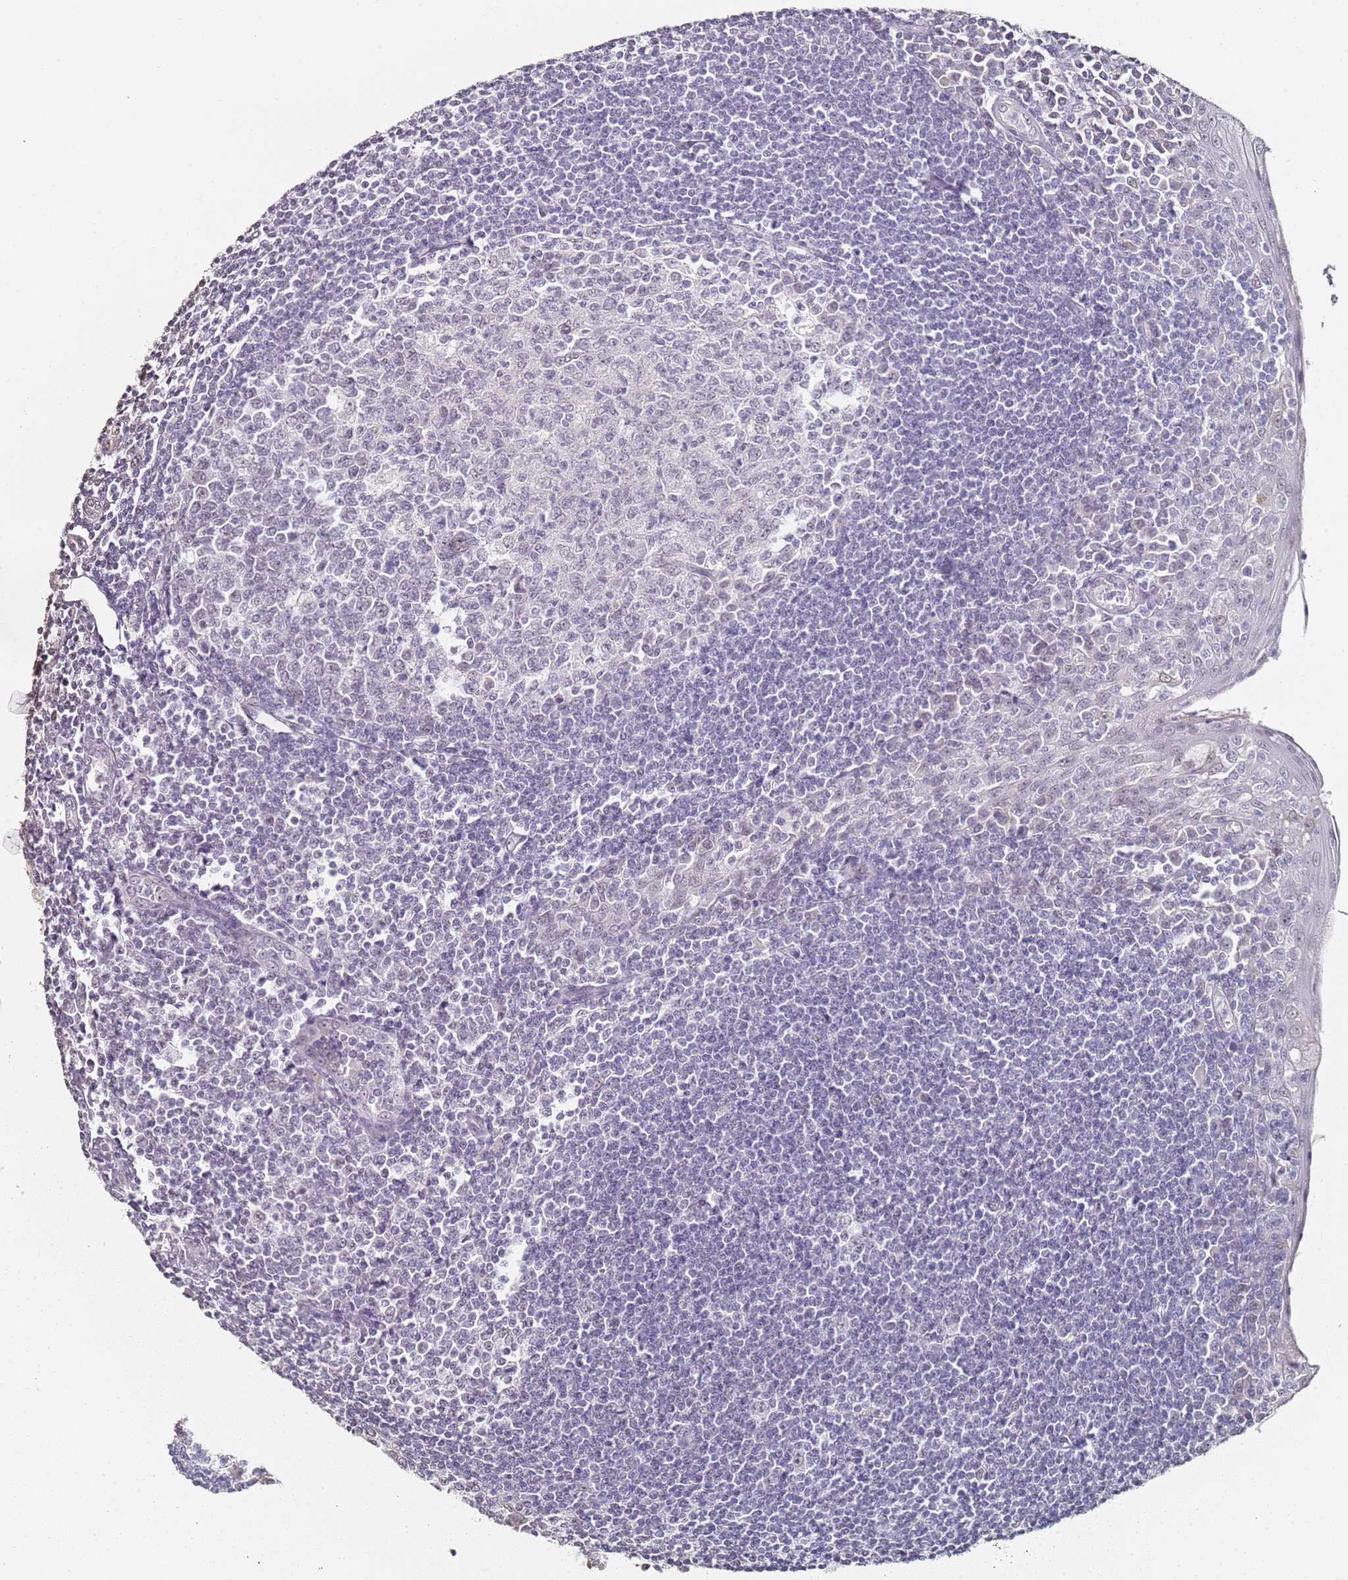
{"staining": {"intensity": "negative", "quantity": "none", "location": "none"}, "tissue": "tonsil", "cell_type": "Germinal center cells", "image_type": "normal", "snomed": [{"axis": "morphology", "description": "Normal tissue, NOS"}, {"axis": "topography", "description": "Tonsil"}], "caption": "Immunohistochemical staining of unremarkable human tonsil shows no significant expression in germinal center cells. Brightfield microscopy of immunohistochemistry (IHC) stained with DAB (brown) and hematoxylin (blue), captured at high magnification.", "gene": "DNAH11", "patient": {"sex": "male", "age": 27}}